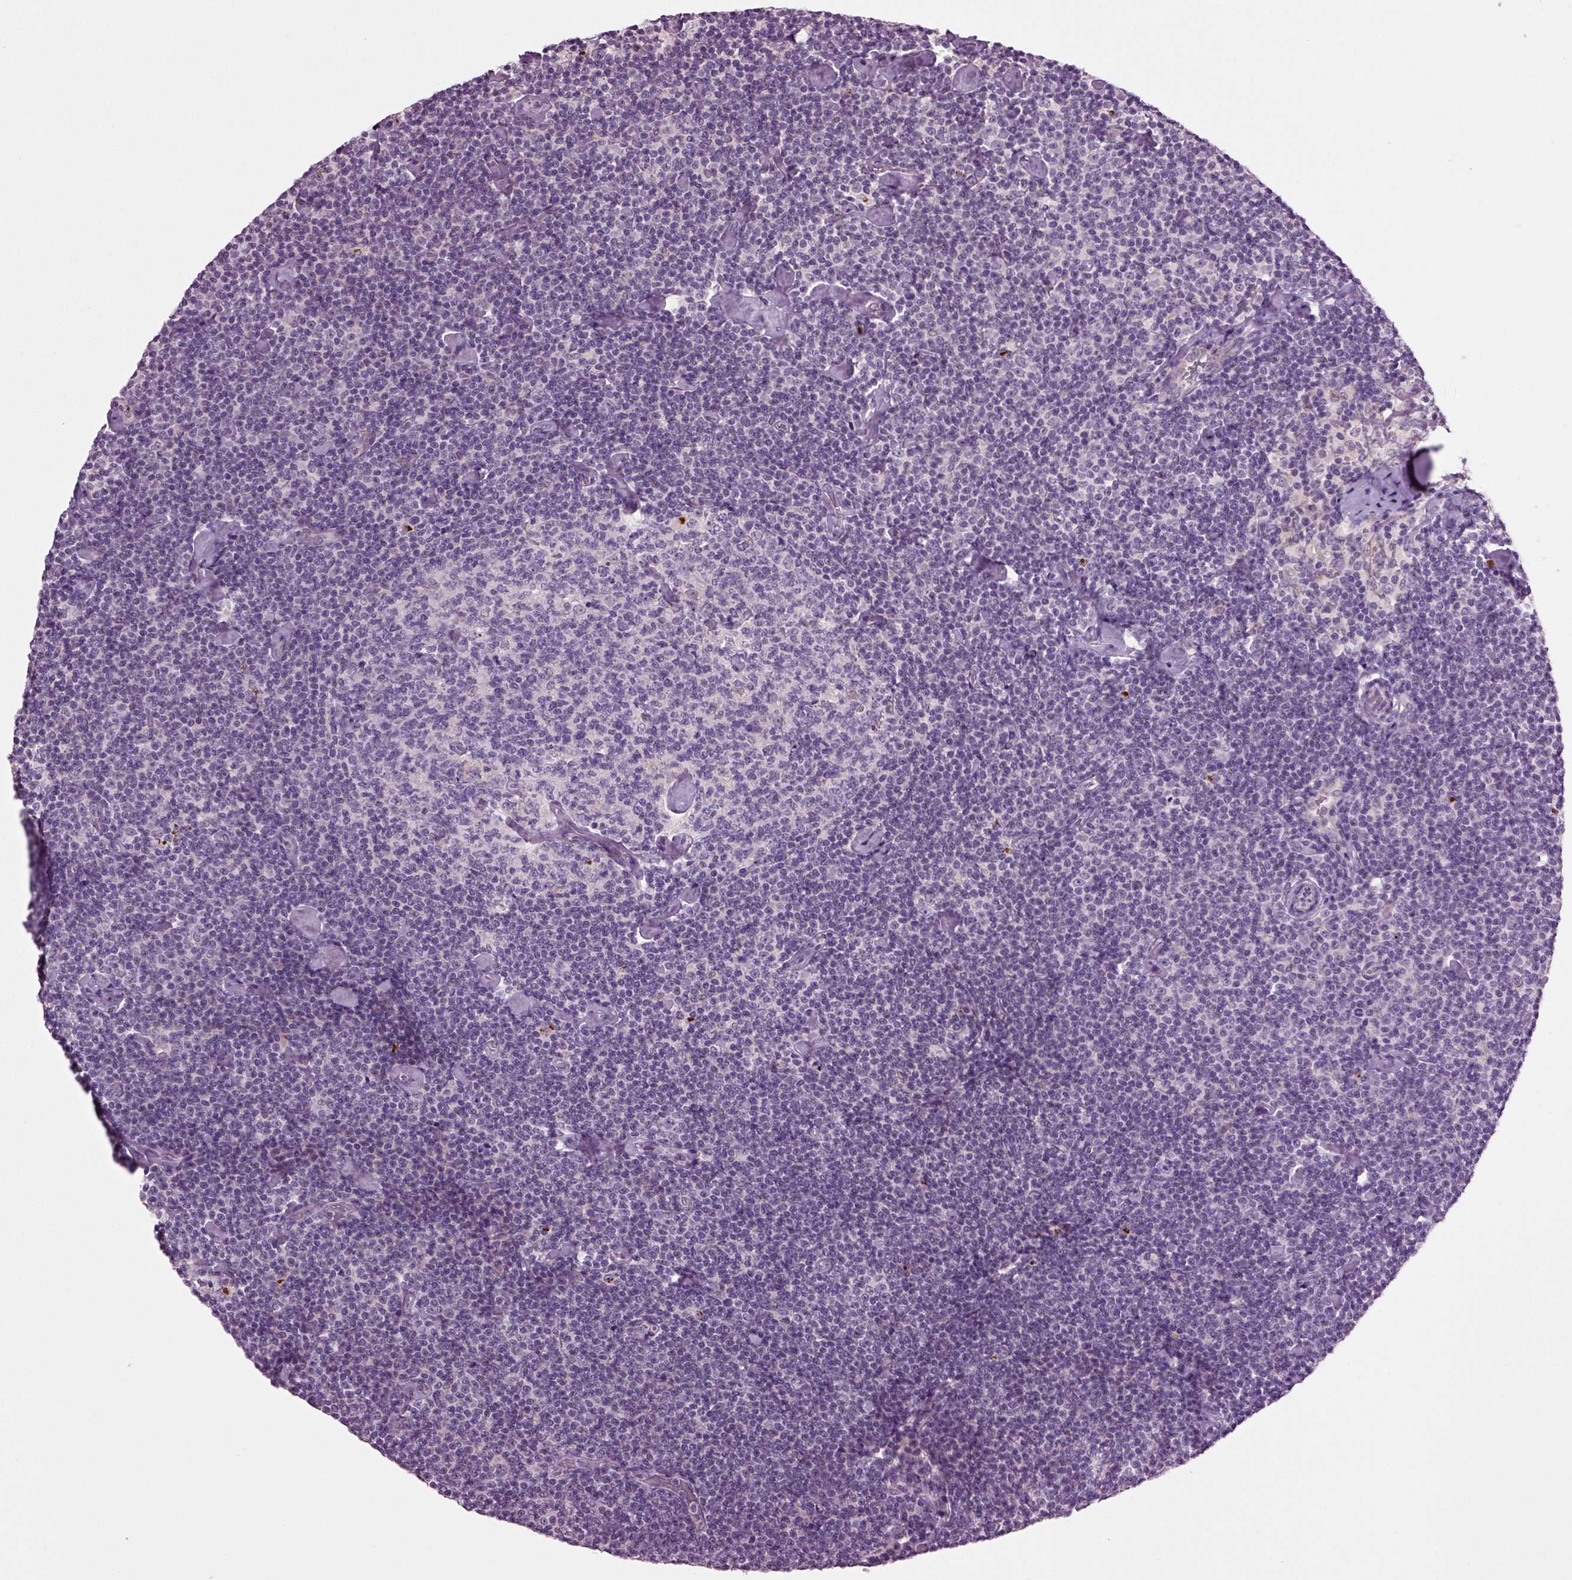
{"staining": {"intensity": "negative", "quantity": "none", "location": "none"}, "tissue": "lymphoma", "cell_type": "Tumor cells", "image_type": "cancer", "snomed": [{"axis": "morphology", "description": "Malignant lymphoma, non-Hodgkin's type, Low grade"}, {"axis": "topography", "description": "Lymph node"}], "caption": "IHC photomicrograph of neoplastic tissue: human lymphoma stained with DAB (3,3'-diaminobenzidine) displays no significant protein staining in tumor cells.", "gene": "SLC17A6", "patient": {"sex": "male", "age": 81}}